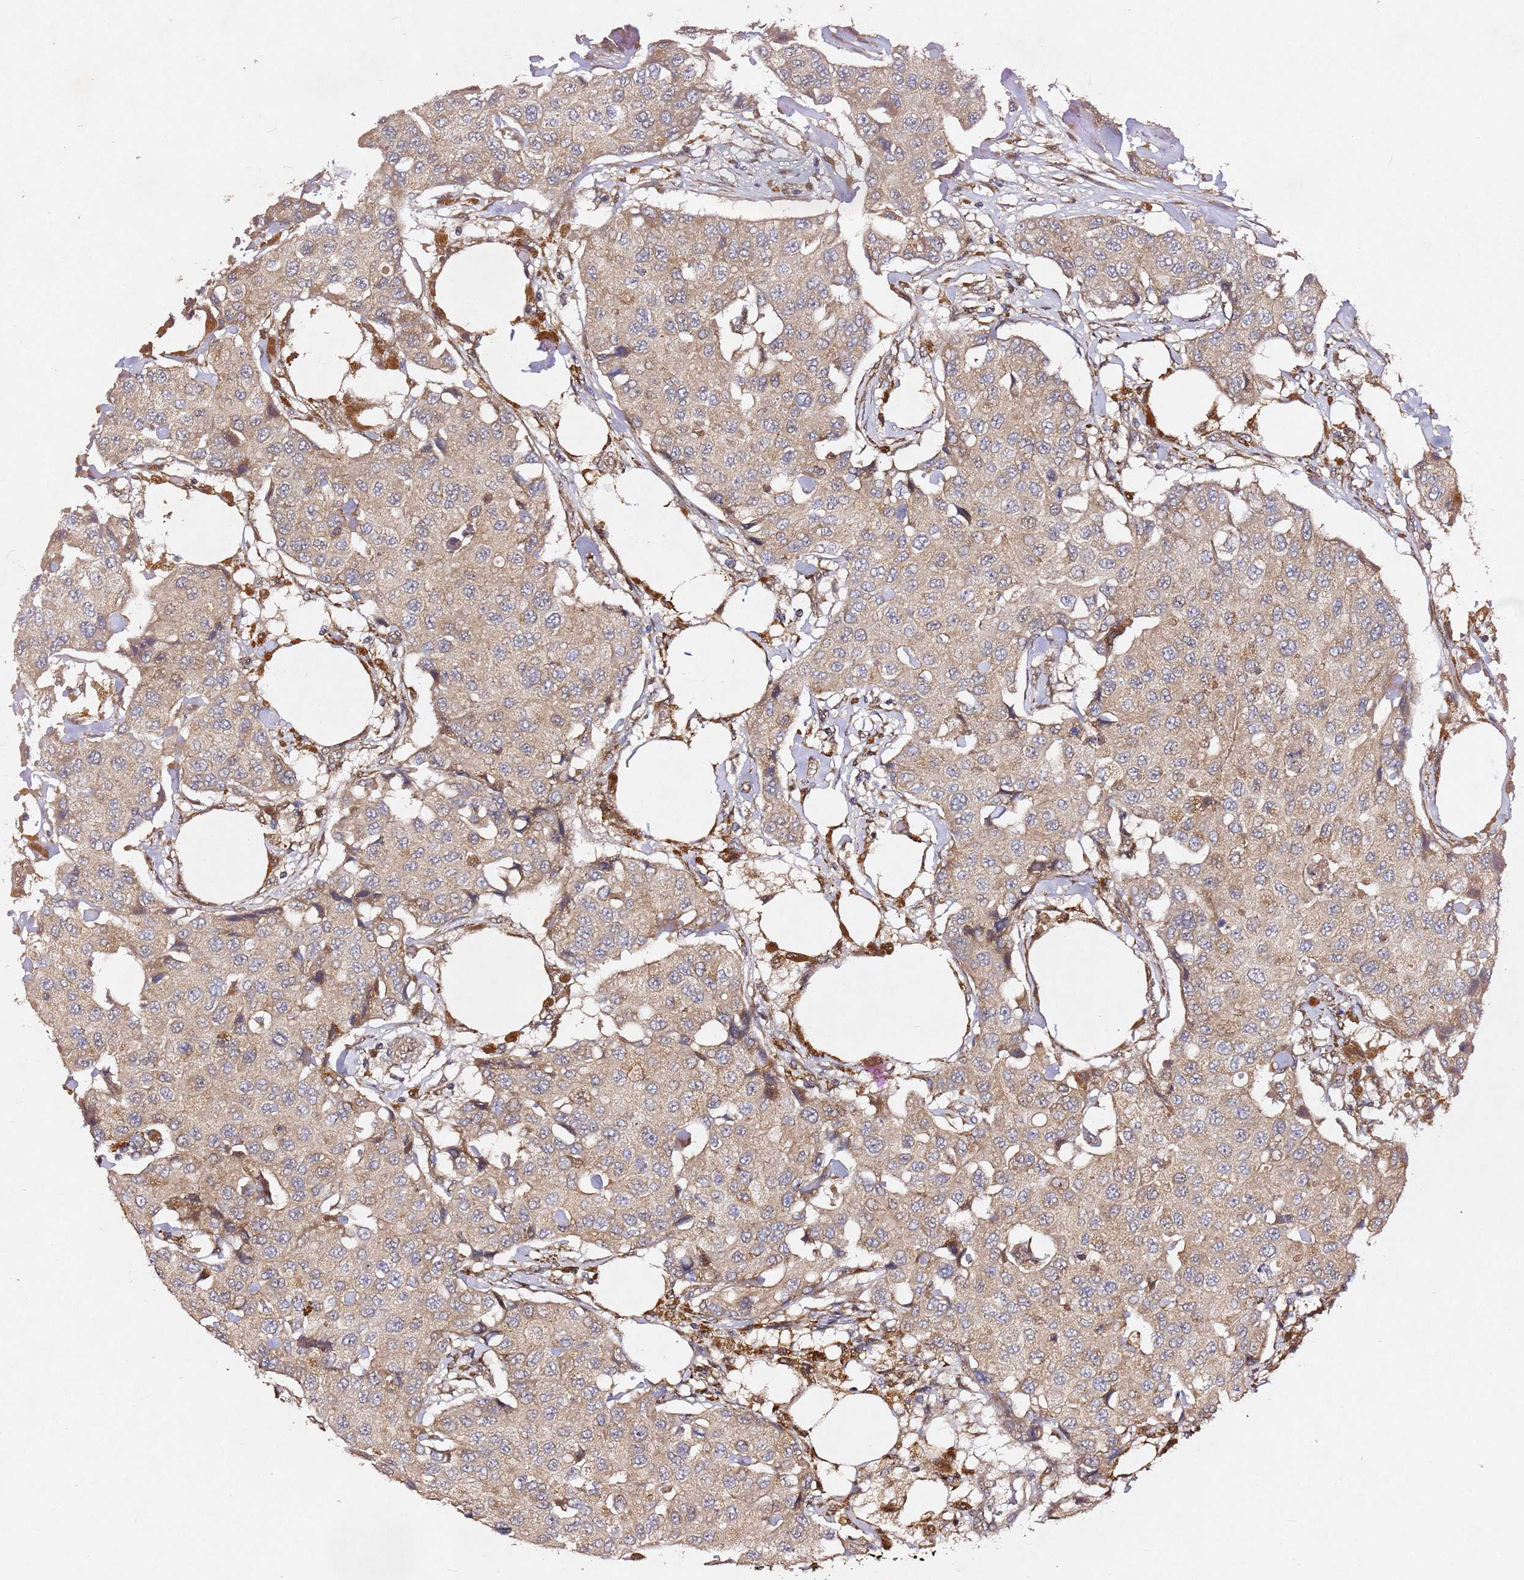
{"staining": {"intensity": "weak", "quantity": "25%-75%", "location": "cytoplasmic/membranous"}, "tissue": "breast cancer", "cell_type": "Tumor cells", "image_type": "cancer", "snomed": [{"axis": "morphology", "description": "Duct carcinoma"}, {"axis": "topography", "description": "Breast"}], "caption": "The immunohistochemical stain shows weak cytoplasmic/membranous staining in tumor cells of breast cancer (invasive ductal carcinoma) tissue.", "gene": "ALG11", "patient": {"sex": "female", "age": 80}}